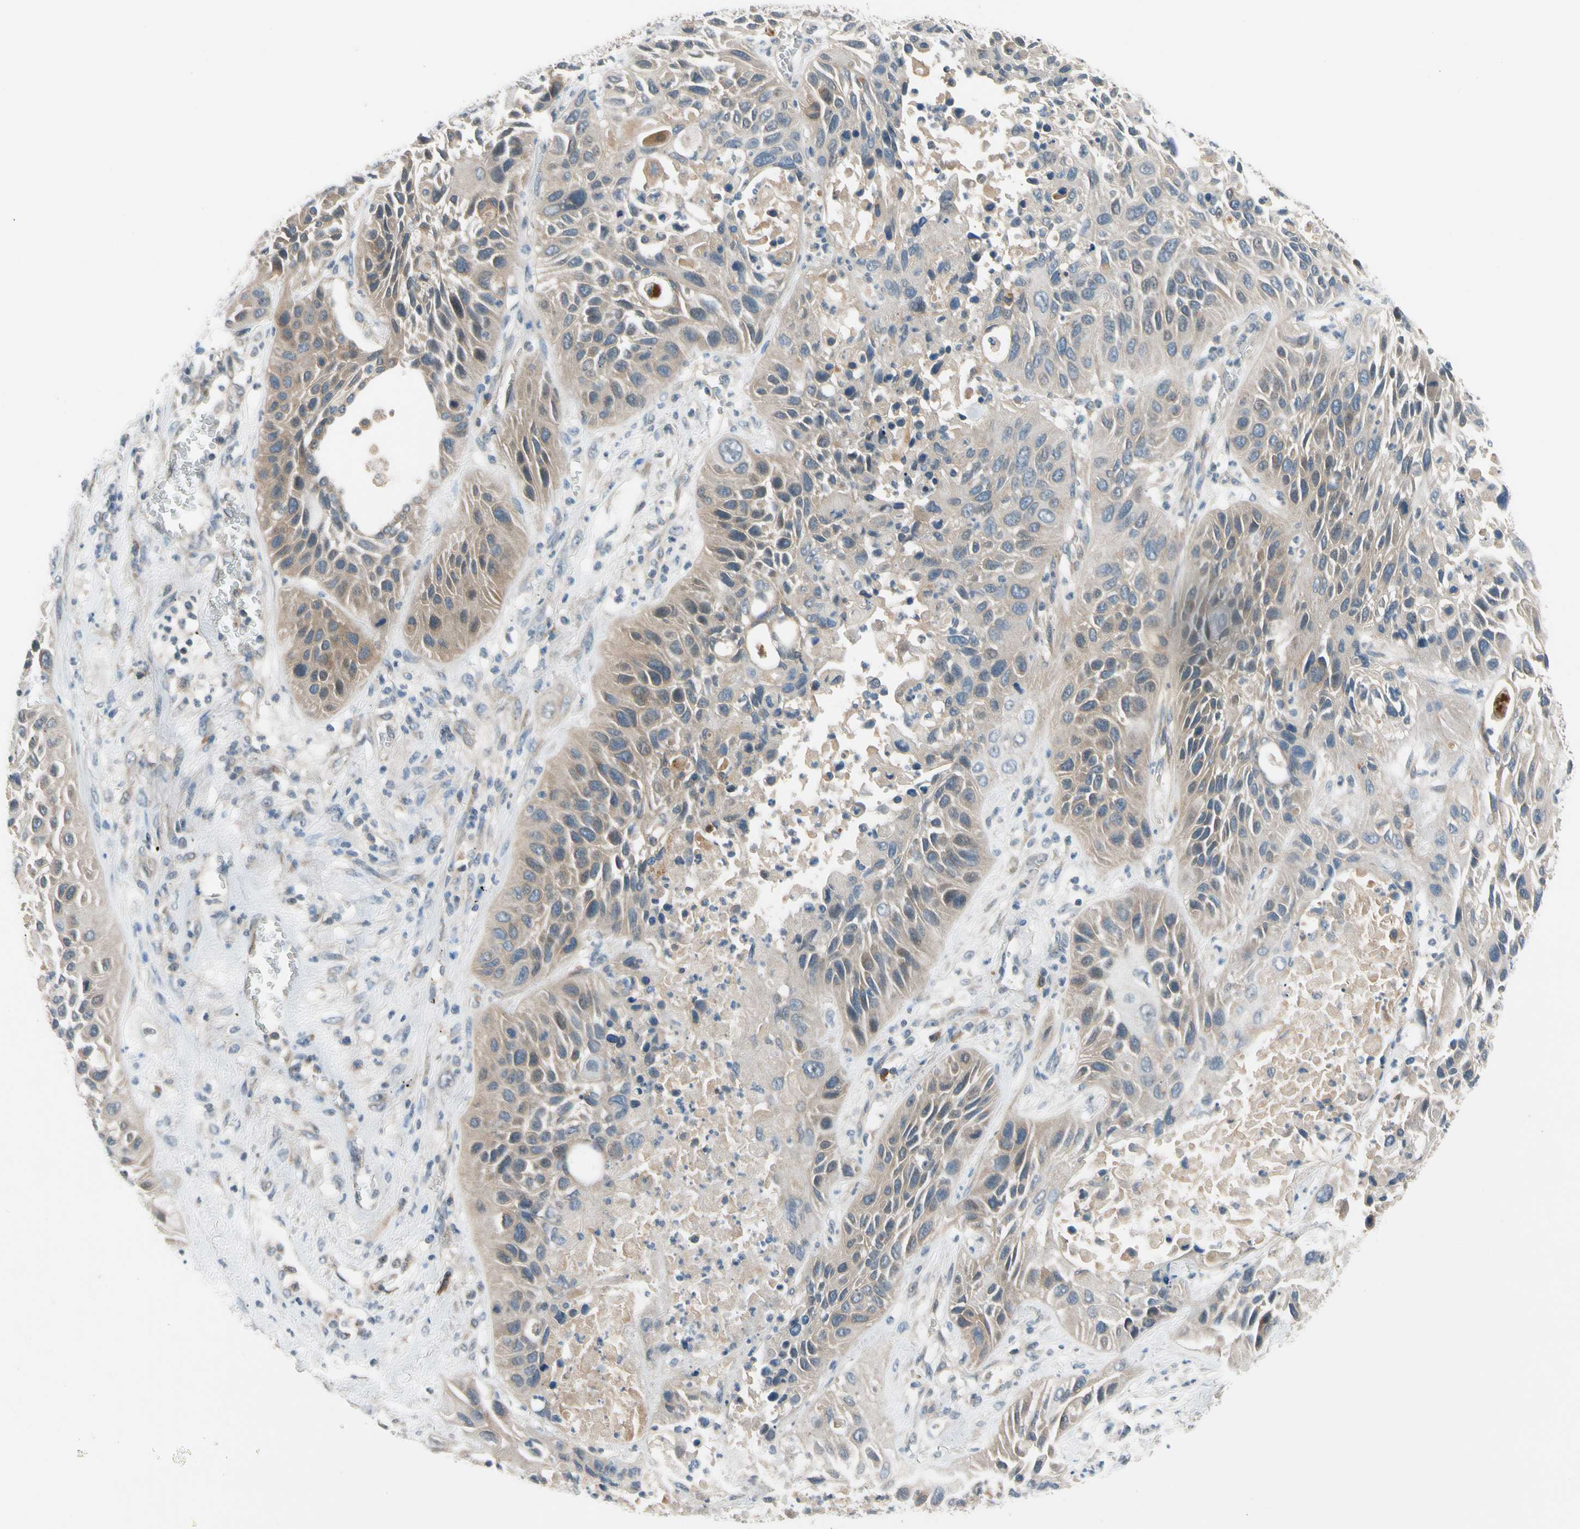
{"staining": {"intensity": "weak", "quantity": "25%-75%", "location": "cytoplasmic/membranous"}, "tissue": "lung cancer", "cell_type": "Tumor cells", "image_type": "cancer", "snomed": [{"axis": "morphology", "description": "Squamous cell carcinoma, NOS"}, {"axis": "topography", "description": "Lung"}], "caption": "A high-resolution histopathology image shows immunohistochemistry (IHC) staining of lung cancer, which displays weak cytoplasmic/membranous staining in about 25%-75% of tumor cells.", "gene": "MST1R", "patient": {"sex": "female", "age": 76}}